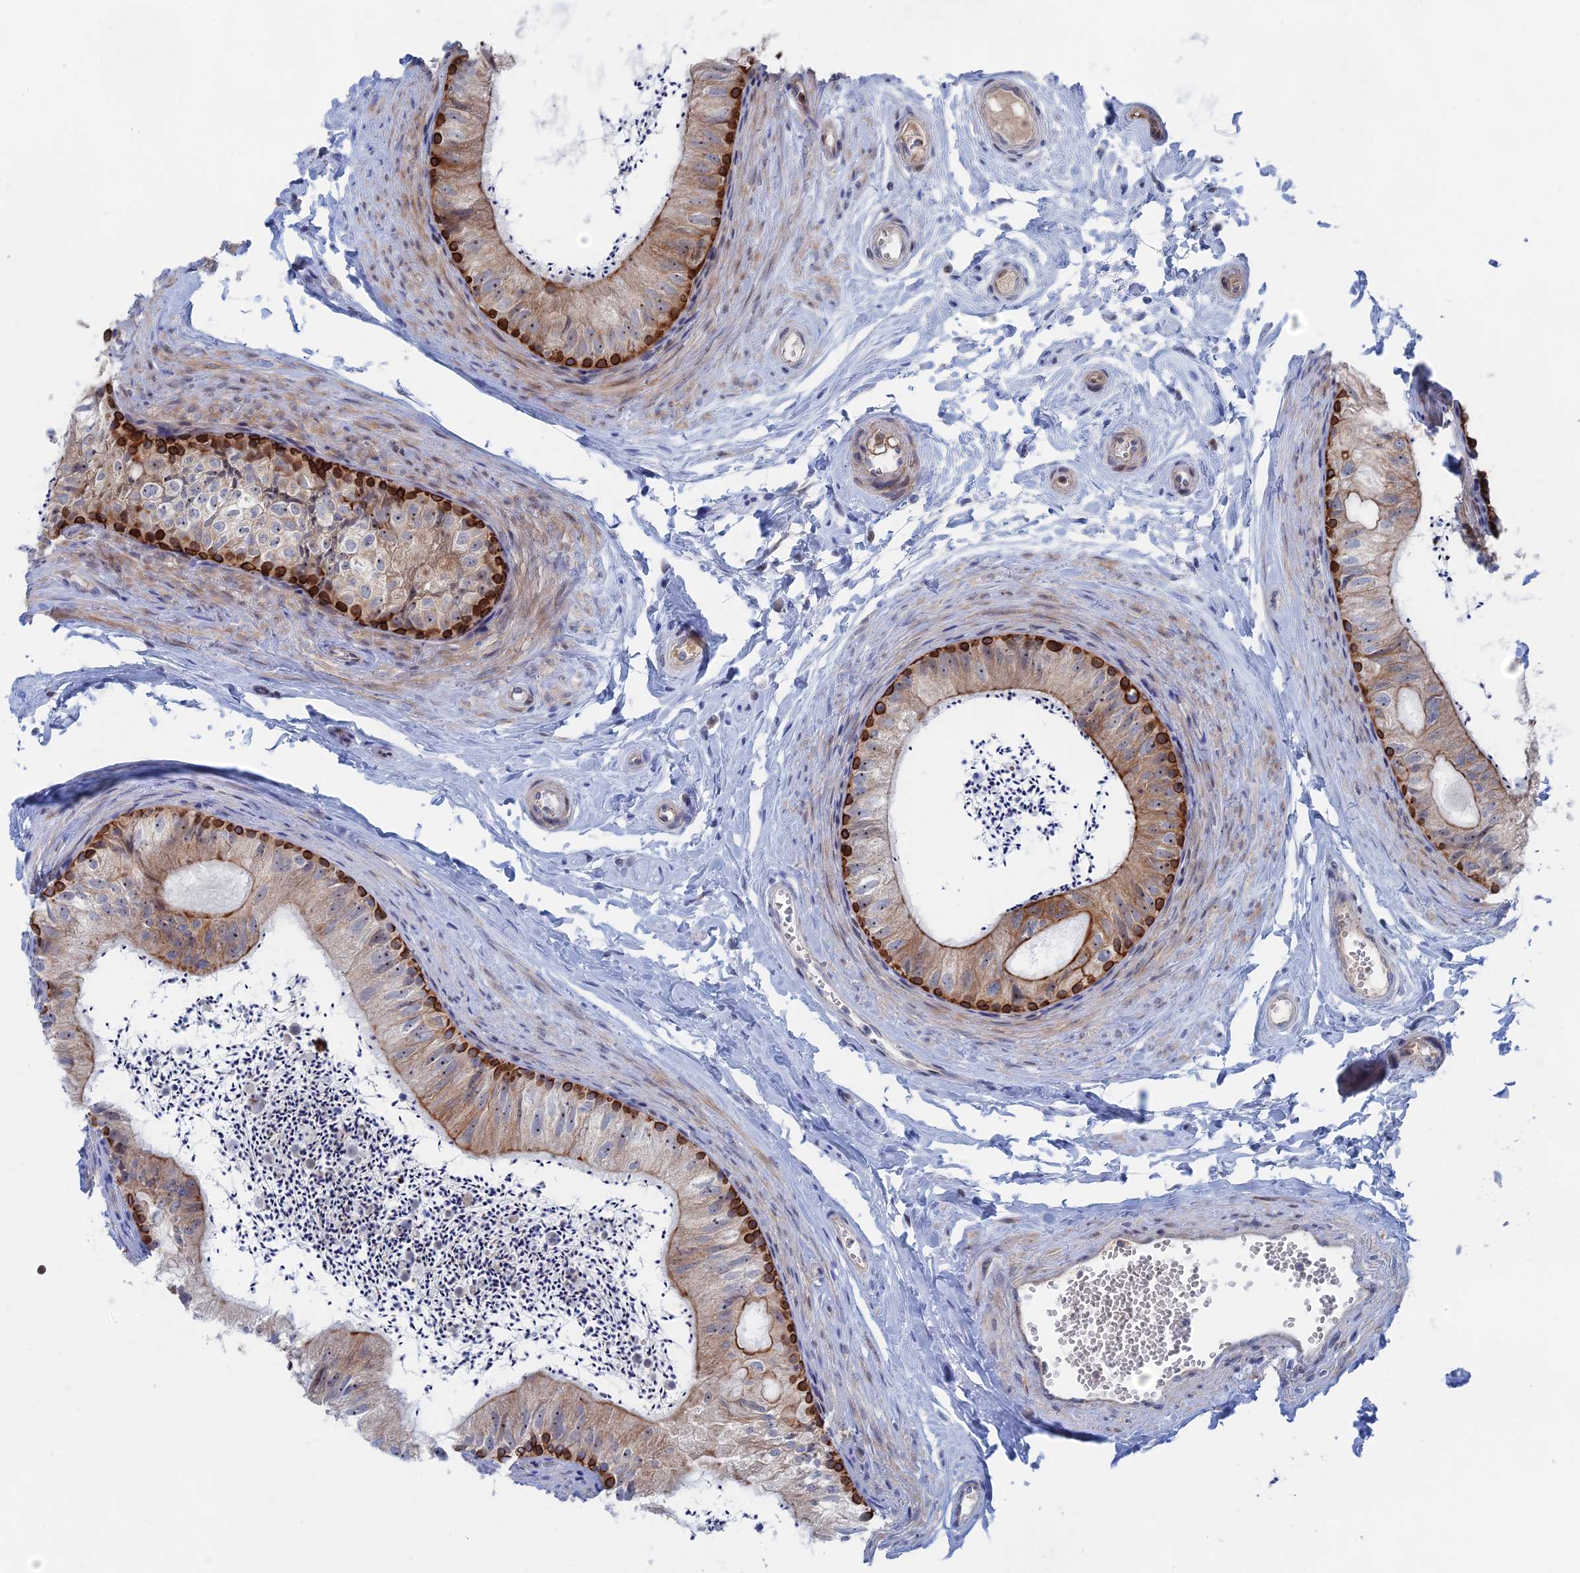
{"staining": {"intensity": "strong", "quantity": "<25%", "location": "cytoplasmic/membranous"}, "tissue": "epididymis", "cell_type": "Glandular cells", "image_type": "normal", "snomed": [{"axis": "morphology", "description": "Normal tissue, NOS"}, {"axis": "topography", "description": "Epididymis"}], "caption": "Immunohistochemical staining of unremarkable epididymis shows medium levels of strong cytoplasmic/membranous positivity in about <25% of glandular cells. (DAB IHC with brightfield microscopy, high magnification).", "gene": "IL7", "patient": {"sex": "male", "age": 56}}